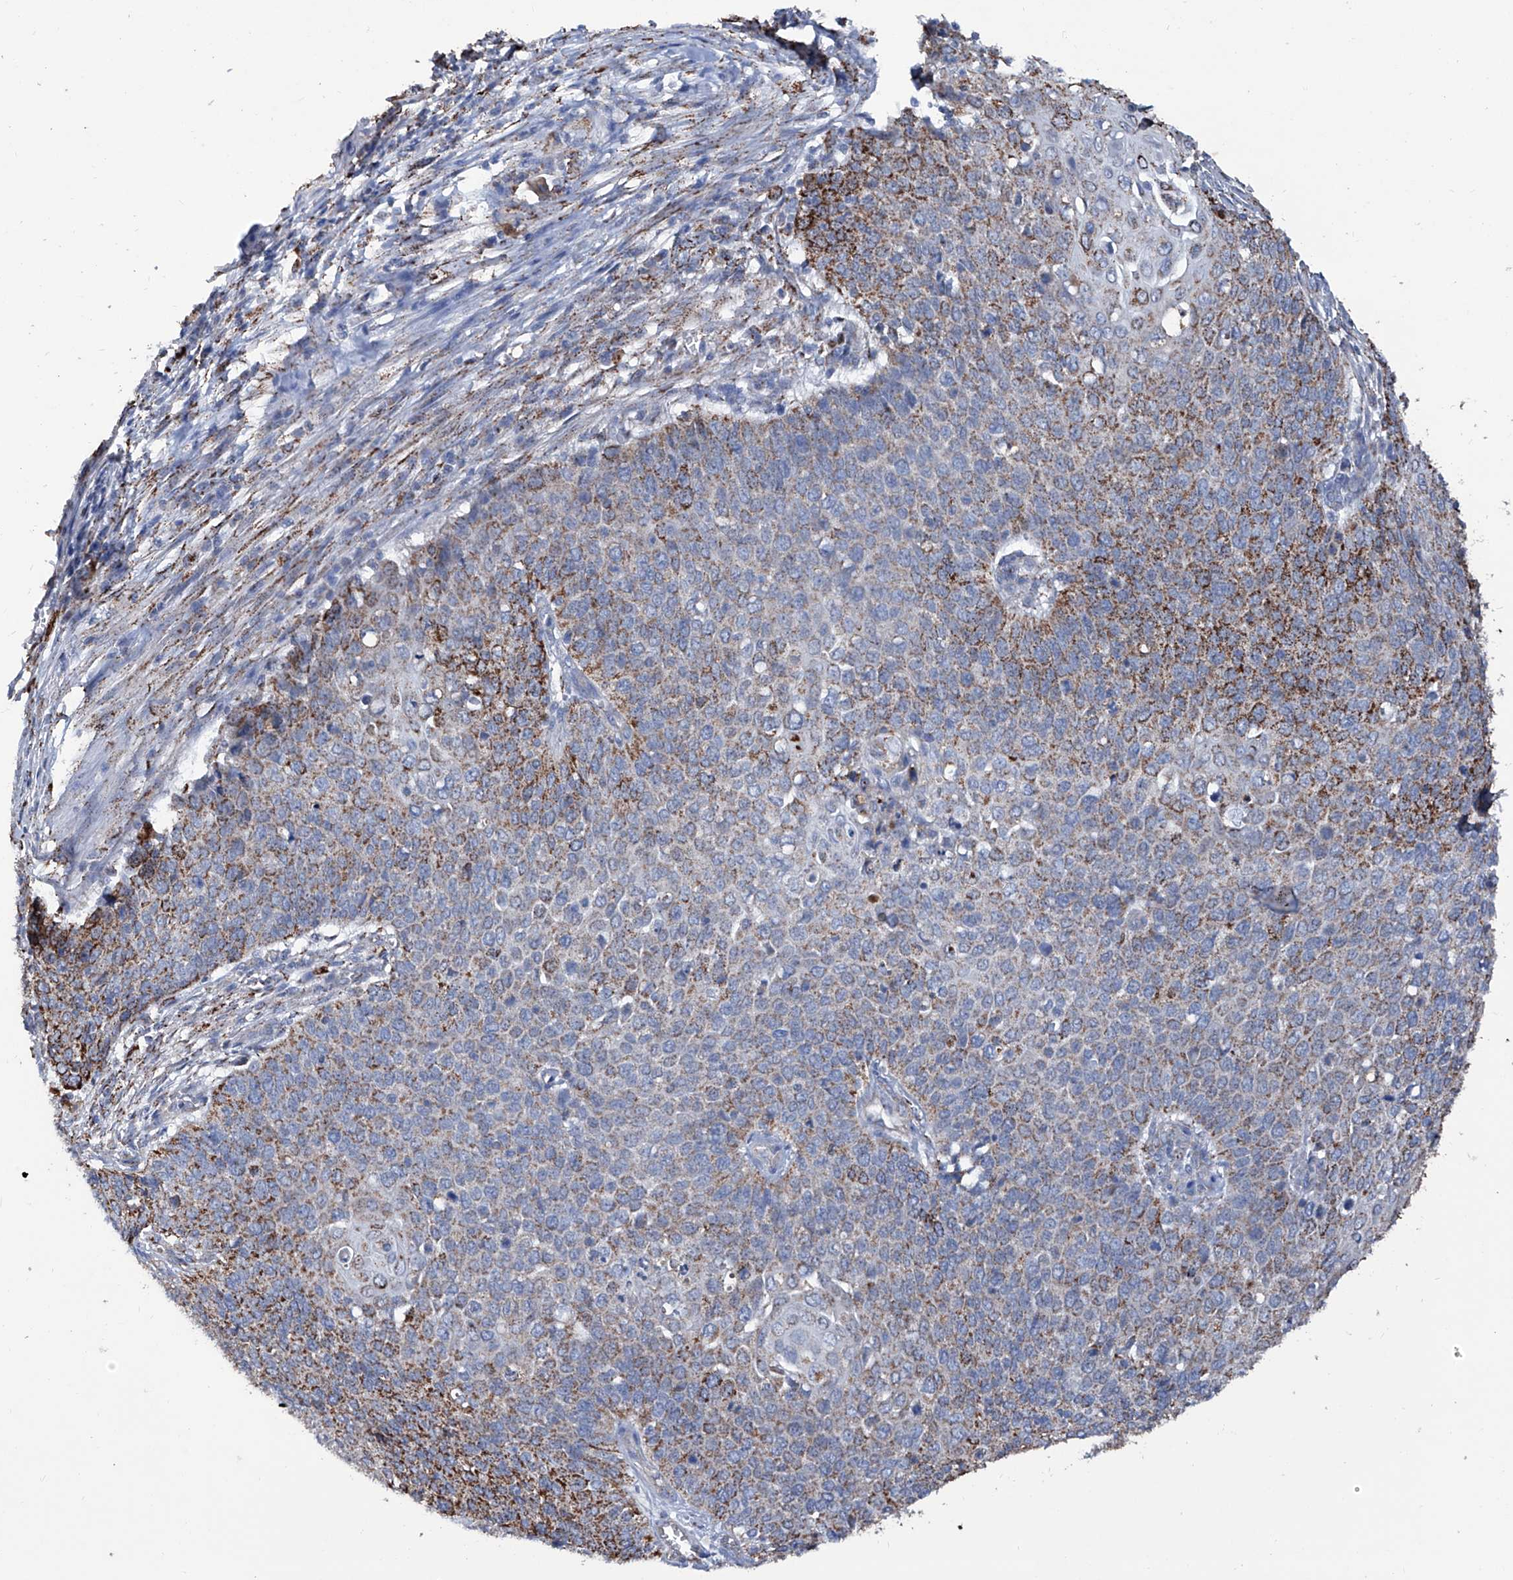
{"staining": {"intensity": "moderate", "quantity": ">75%", "location": "cytoplasmic/membranous"}, "tissue": "cervical cancer", "cell_type": "Tumor cells", "image_type": "cancer", "snomed": [{"axis": "morphology", "description": "Squamous cell carcinoma, NOS"}, {"axis": "topography", "description": "Cervix"}], "caption": "Immunohistochemistry (IHC) of cervical cancer (squamous cell carcinoma) reveals medium levels of moderate cytoplasmic/membranous expression in approximately >75% of tumor cells. The staining was performed using DAB (3,3'-diaminobenzidine) to visualize the protein expression in brown, while the nuclei were stained in blue with hematoxylin (Magnification: 20x).", "gene": "NHS", "patient": {"sex": "female", "age": 39}}